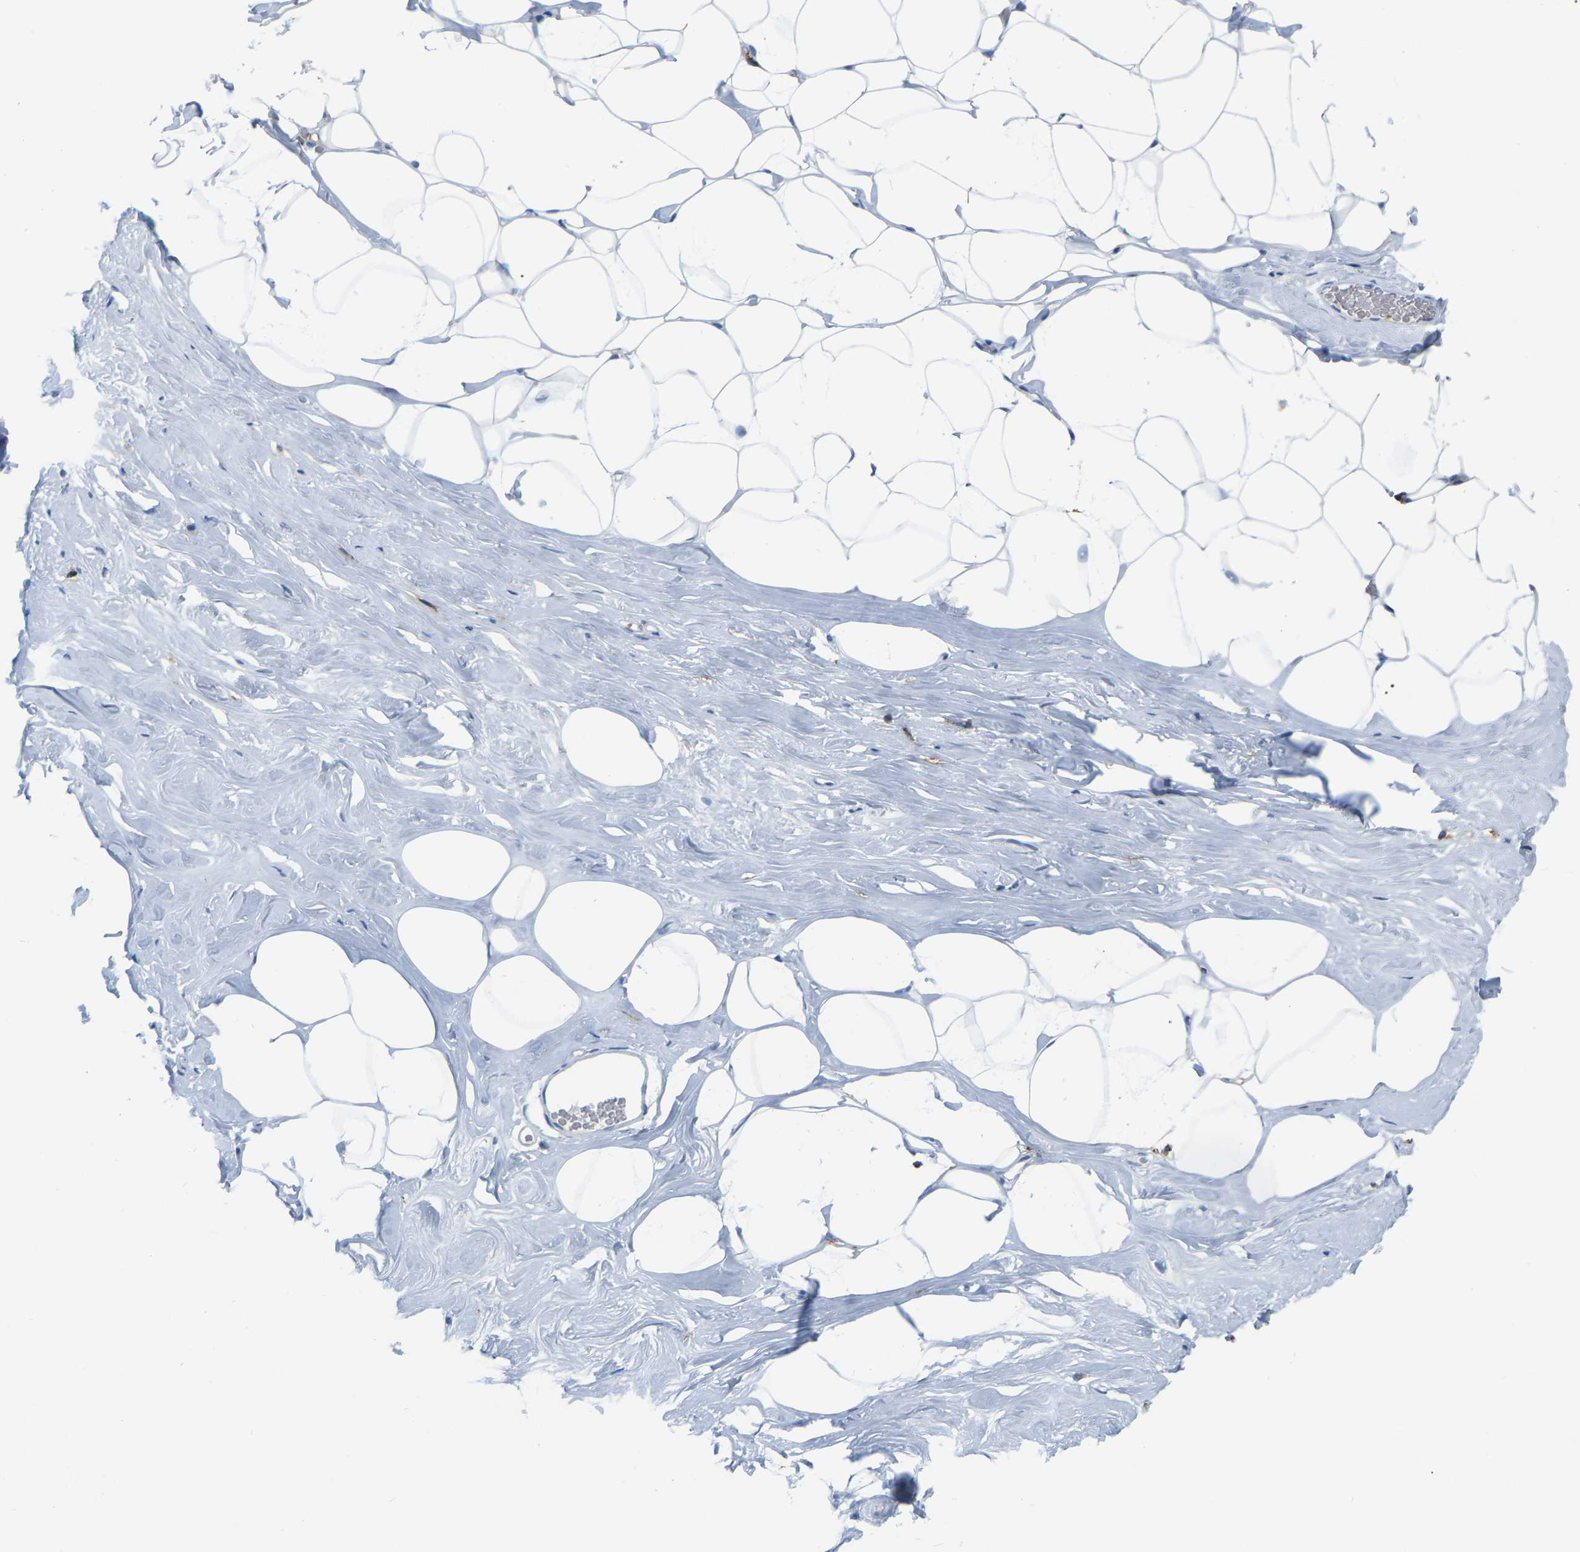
{"staining": {"intensity": "negative", "quantity": "none", "location": "none"}, "tissue": "adipose tissue", "cell_type": "Adipocytes", "image_type": "normal", "snomed": [{"axis": "morphology", "description": "Normal tissue, NOS"}, {"axis": "morphology", "description": "Fibrosis, NOS"}, {"axis": "topography", "description": "Breast"}, {"axis": "topography", "description": "Adipose tissue"}], "caption": "An immunohistochemistry (IHC) micrograph of benign adipose tissue is shown. There is no staining in adipocytes of adipose tissue.", "gene": "ARHGAP45", "patient": {"sex": "female", "age": 39}}